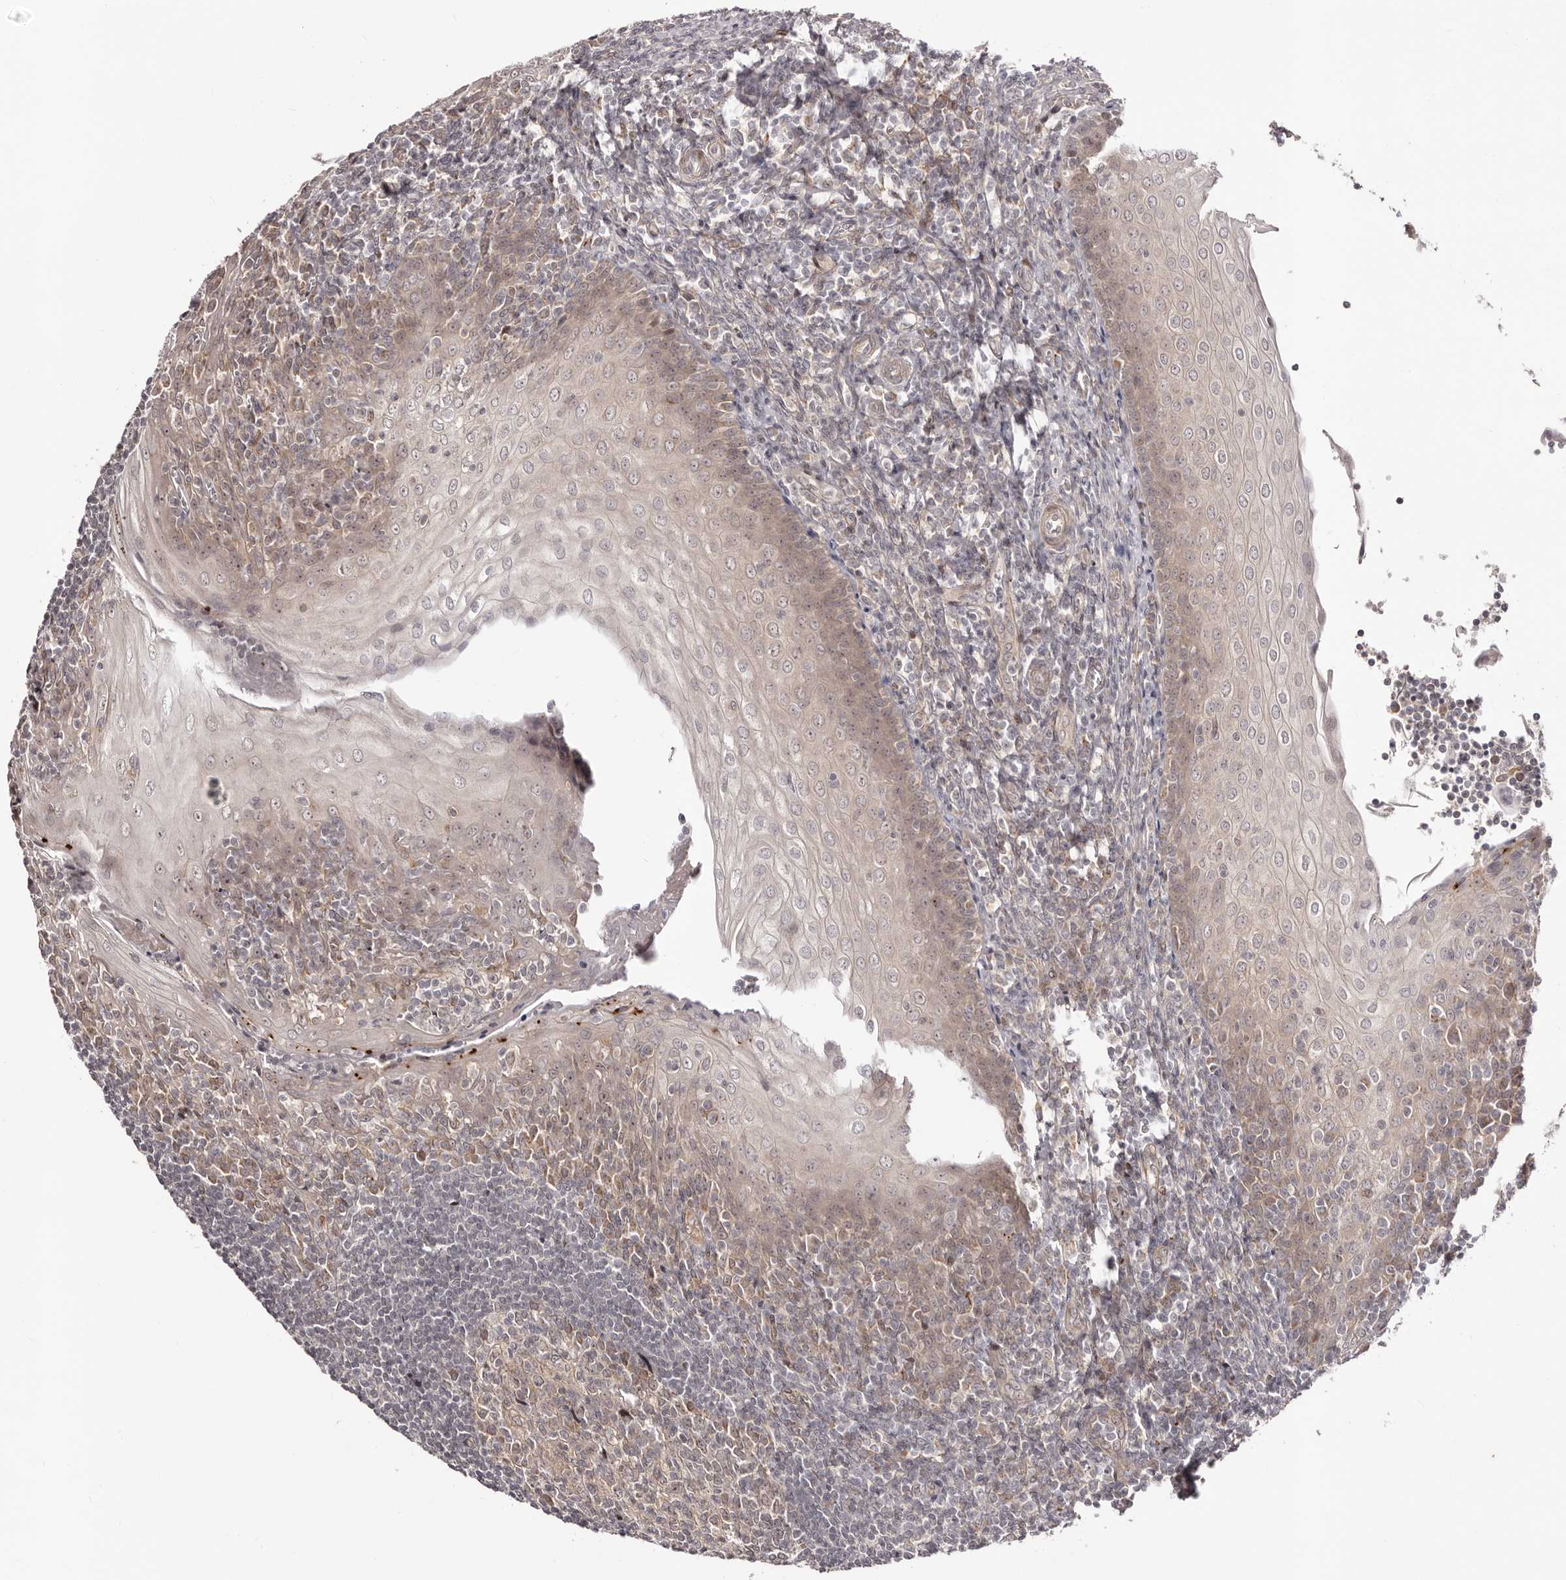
{"staining": {"intensity": "weak", "quantity": "25%-75%", "location": "cytoplasmic/membranous"}, "tissue": "tonsil", "cell_type": "Germinal center cells", "image_type": "normal", "snomed": [{"axis": "morphology", "description": "Normal tissue, NOS"}, {"axis": "topography", "description": "Tonsil"}], "caption": "Protein expression analysis of unremarkable tonsil demonstrates weak cytoplasmic/membranous positivity in about 25%-75% of germinal center cells. The staining was performed using DAB (3,3'-diaminobenzidine) to visualize the protein expression in brown, while the nuclei were stained in blue with hematoxylin (Magnification: 20x).", "gene": "MICAL2", "patient": {"sex": "male", "age": 27}}